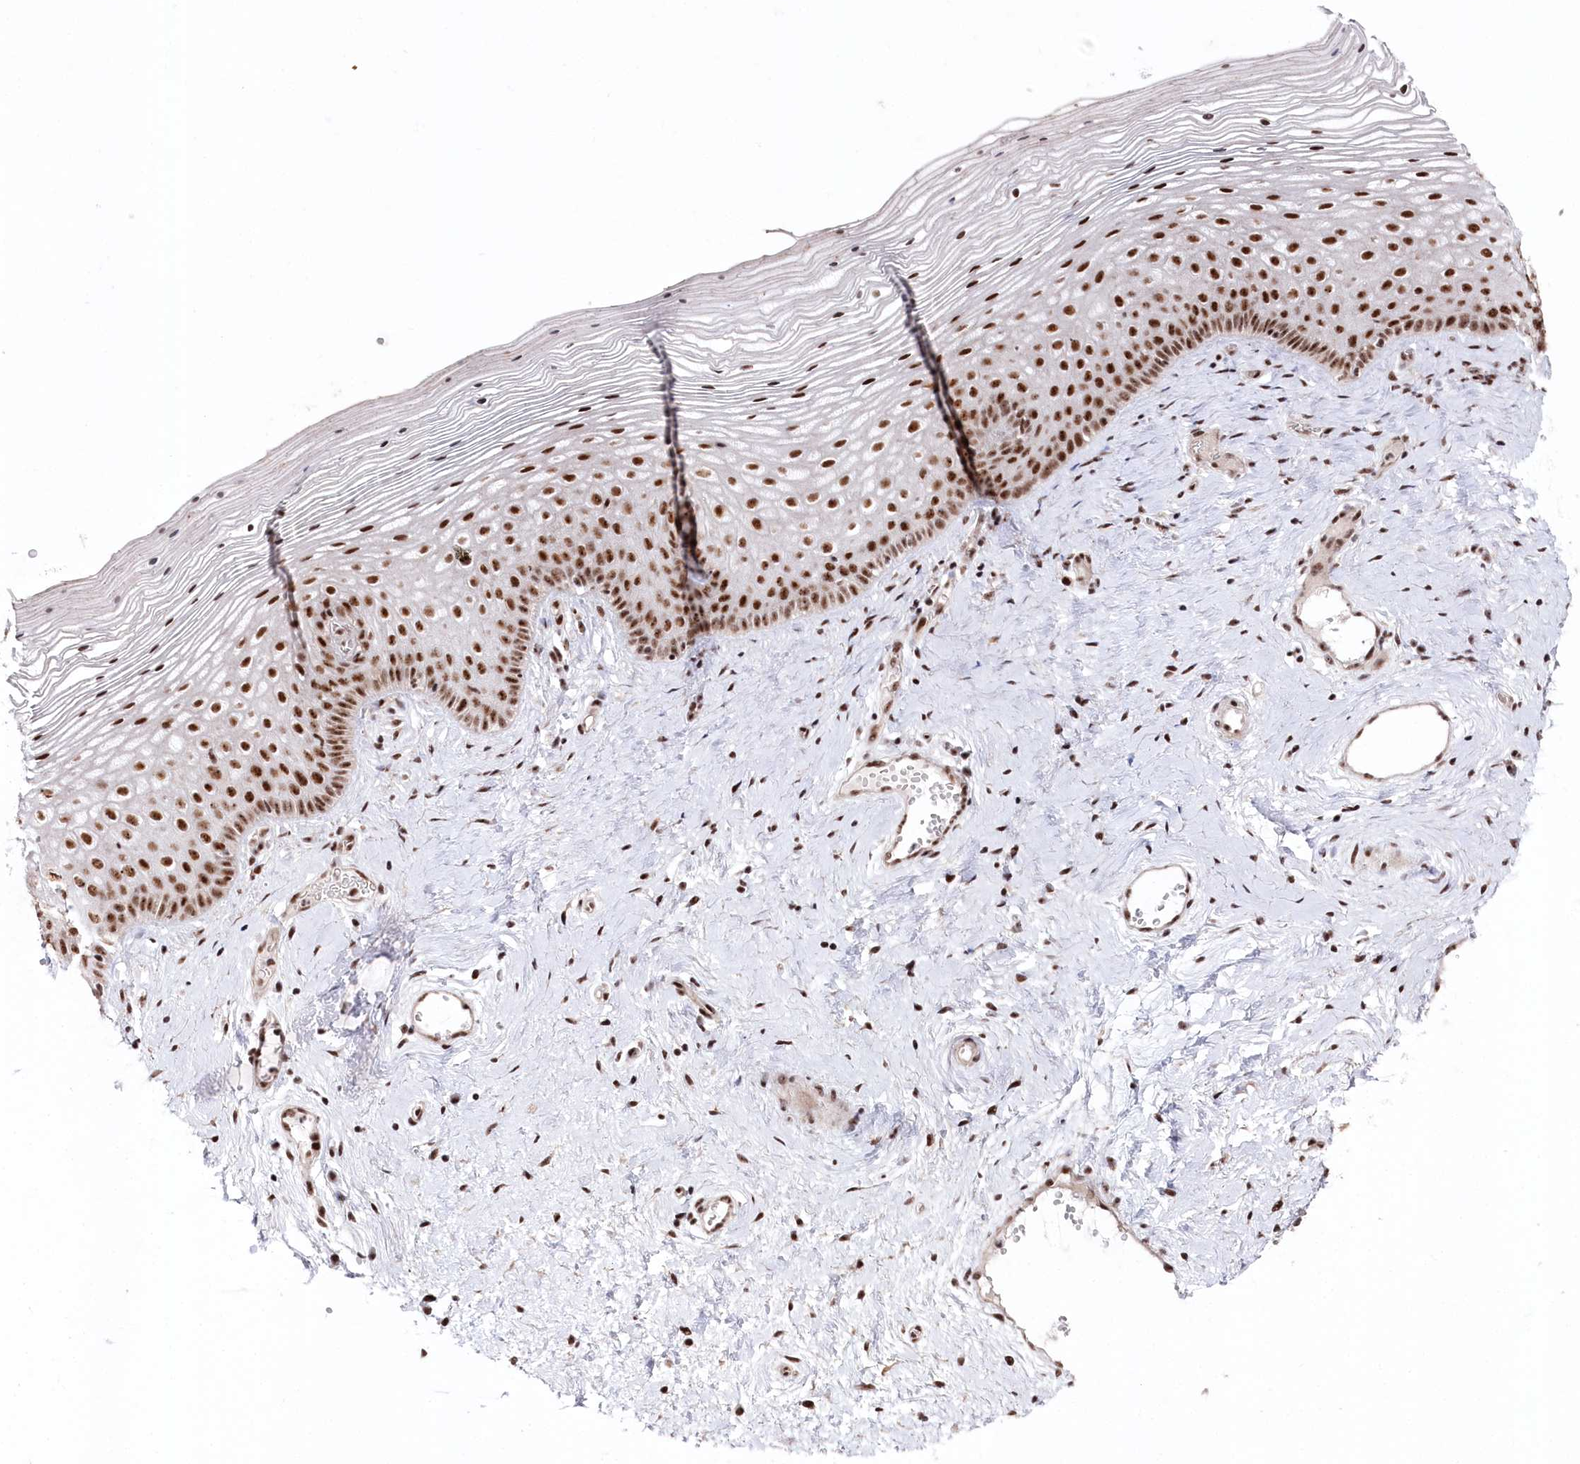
{"staining": {"intensity": "strong", "quantity": ">75%", "location": "nuclear"}, "tissue": "vagina", "cell_type": "Squamous epithelial cells", "image_type": "normal", "snomed": [{"axis": "morphology", "description": "Normal tissue, NOS"}, {"axis": "topography", "description": "Vagina"}], "caption": "Immunohistochemistry (IHC) of benign human vagina shows high levels of strong nuclear positivity in about >75% of squamous epithelial cells. Nuclei are stained in blue.", "gene": "POLR2H", "patient": {"sex": "female", "age": 46}}